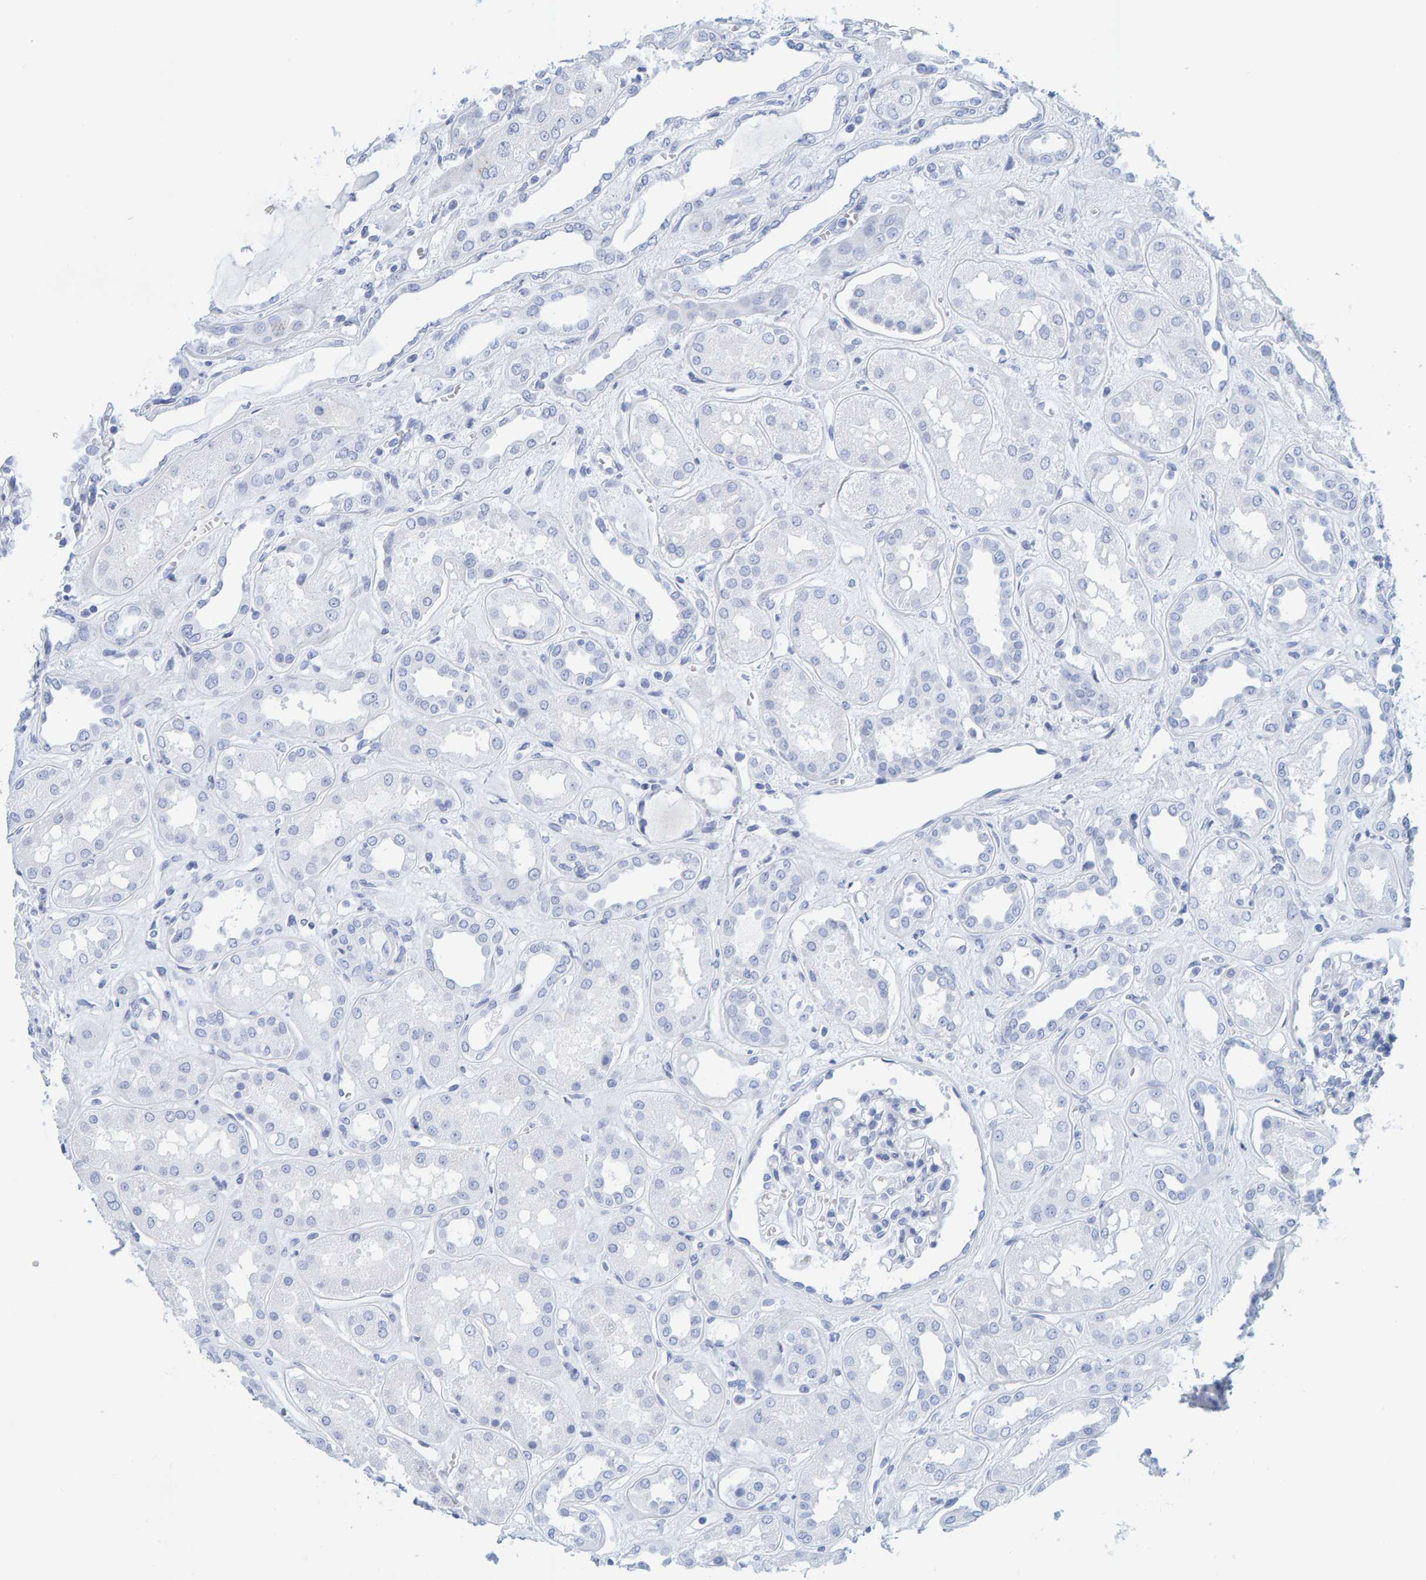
{"staining": {"intensity": "negative", "quantity": "none", "location": "none"}, "tissue": "kidney", "cell_type": "Cells in glomeruli", "image_type": "normal", "snomed": [{"axis": "morphology", "description": "Normal tissue, NOS"}, {"axis": "topography", "description": "Kidney"}], "caption": "A high-resolution image shows immunohistochemistry staining of unremarkable kidney, which reveals no significant expression in cells in glomeruli. (DAB immunohistochemistry with hematoxylin counter stain).", "gene": "SFTPC", "patient": {"sex": "male", "age": 59}}